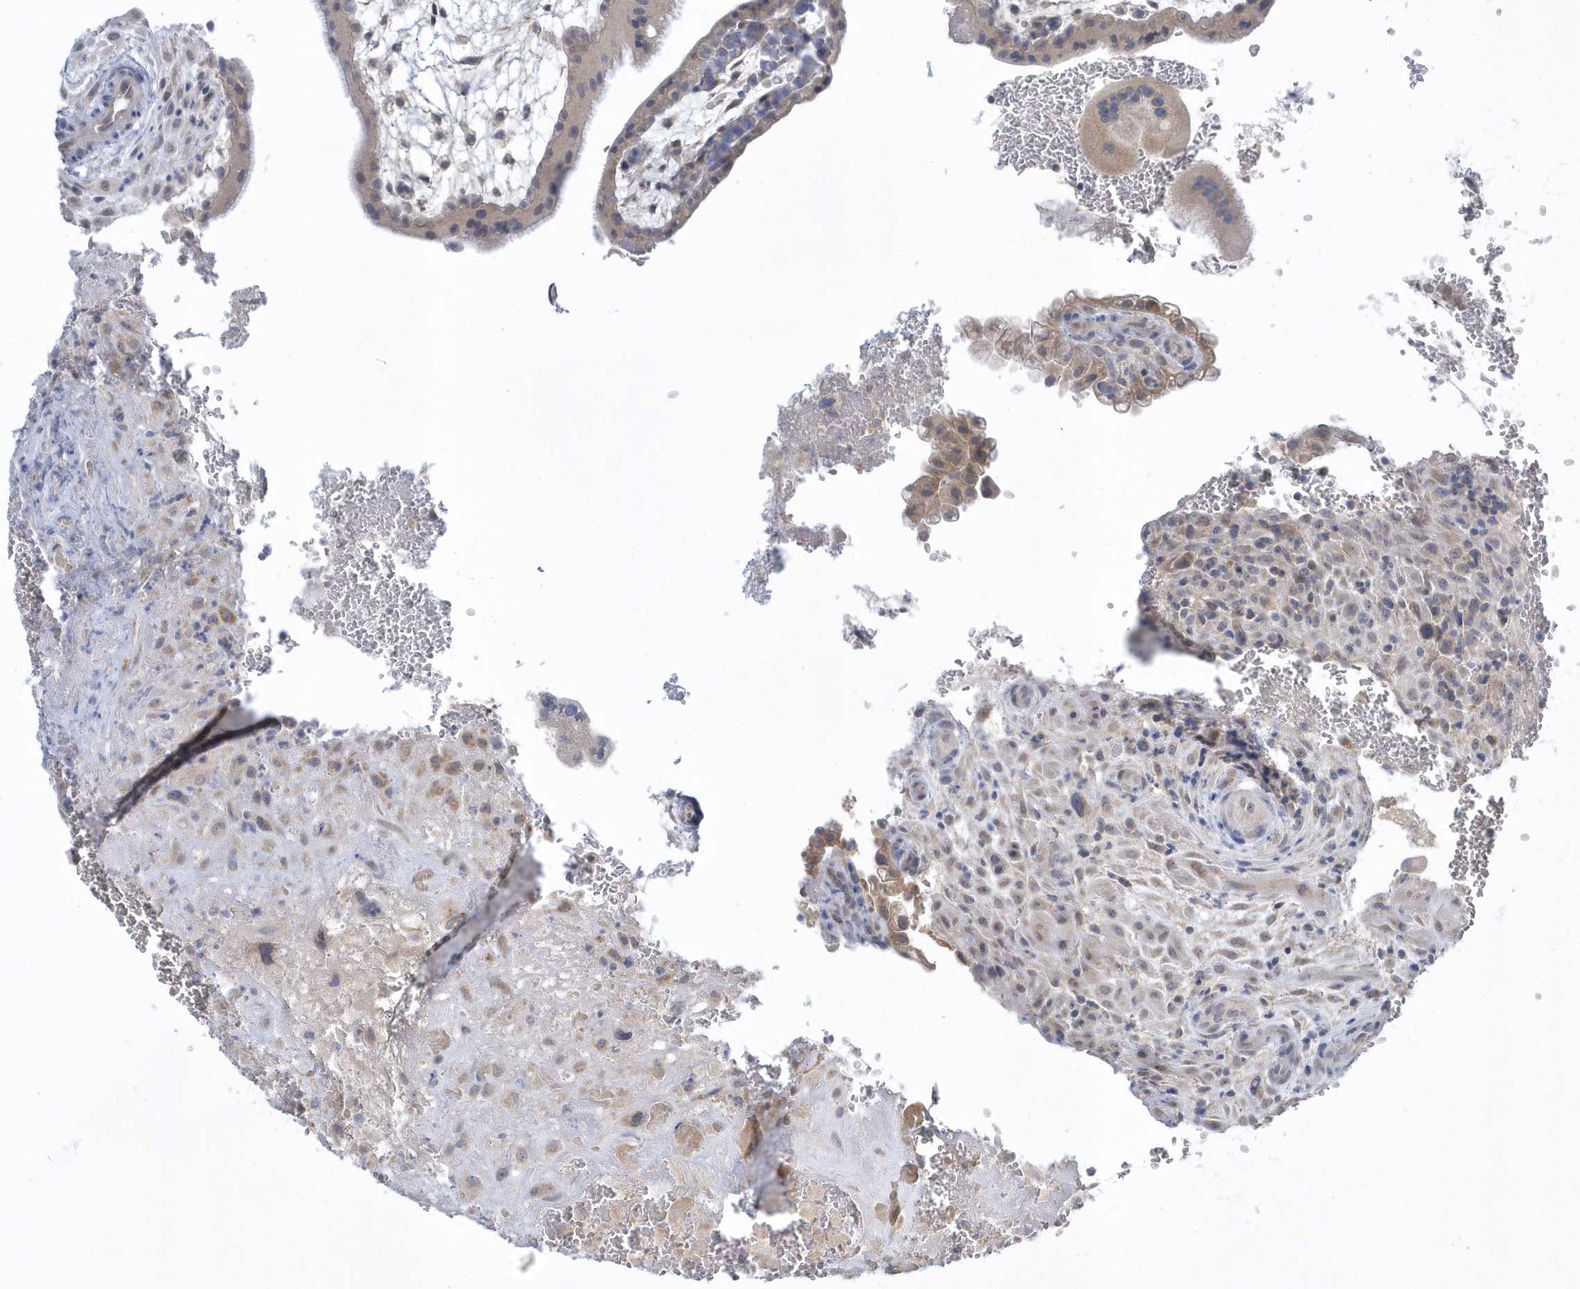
{"staining": {"intensity": "negative", "quantity": "none", "location": "none"}, "tissue": "placenta", "cell_type": "Decidual cells", "image_type": "normal", "snomed": [{"axis": "morphology", "description": "Normal tissue, NOS"}, {"axis": "topography", "description": "Placenta"}], "caption": "This is an immunohistochemistry image of benign placenta. There is no positivity in decidual cells.", "gene": "ZC3H12D", "patient": {"sex": "female", "age": 35}}